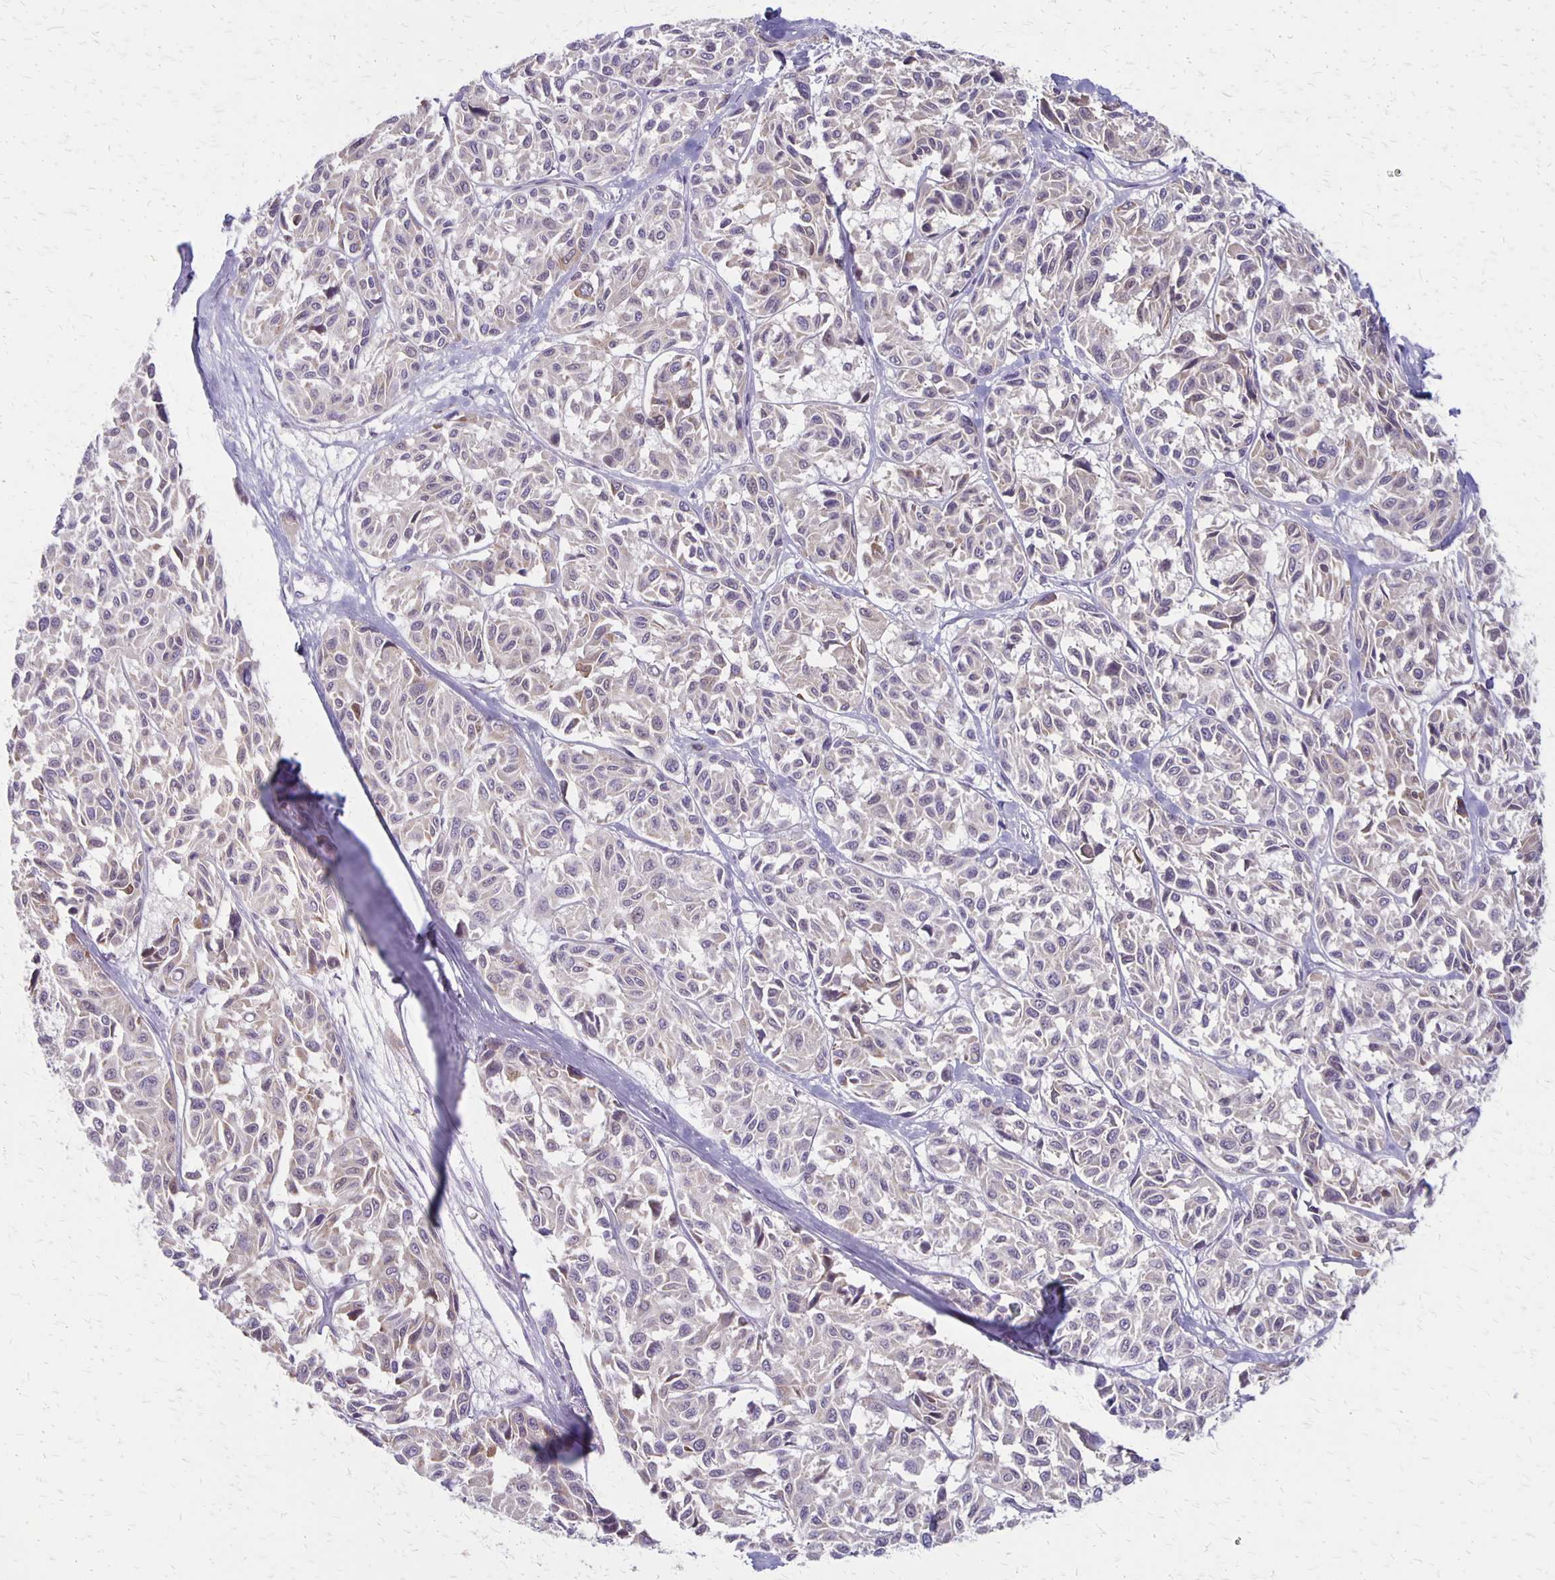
{"staining": {"intensity": "negative", "quantity": "none", "location": "none"}, "tissue": "melanoma", "cell_type": "Tumor cells", "image_type": "cancer", "snomed": [{"axis": "morphology", "description": "Malignant melanoma, NOS"}, {"axis": "topography", "description": "Skin"}], "caption": "Immunohistochemistry (IHC) of melanoma demonstrates no positivity in tumor cells.", "gene": "HOMER1", "patient": {"sex": "female", "age": 66}}